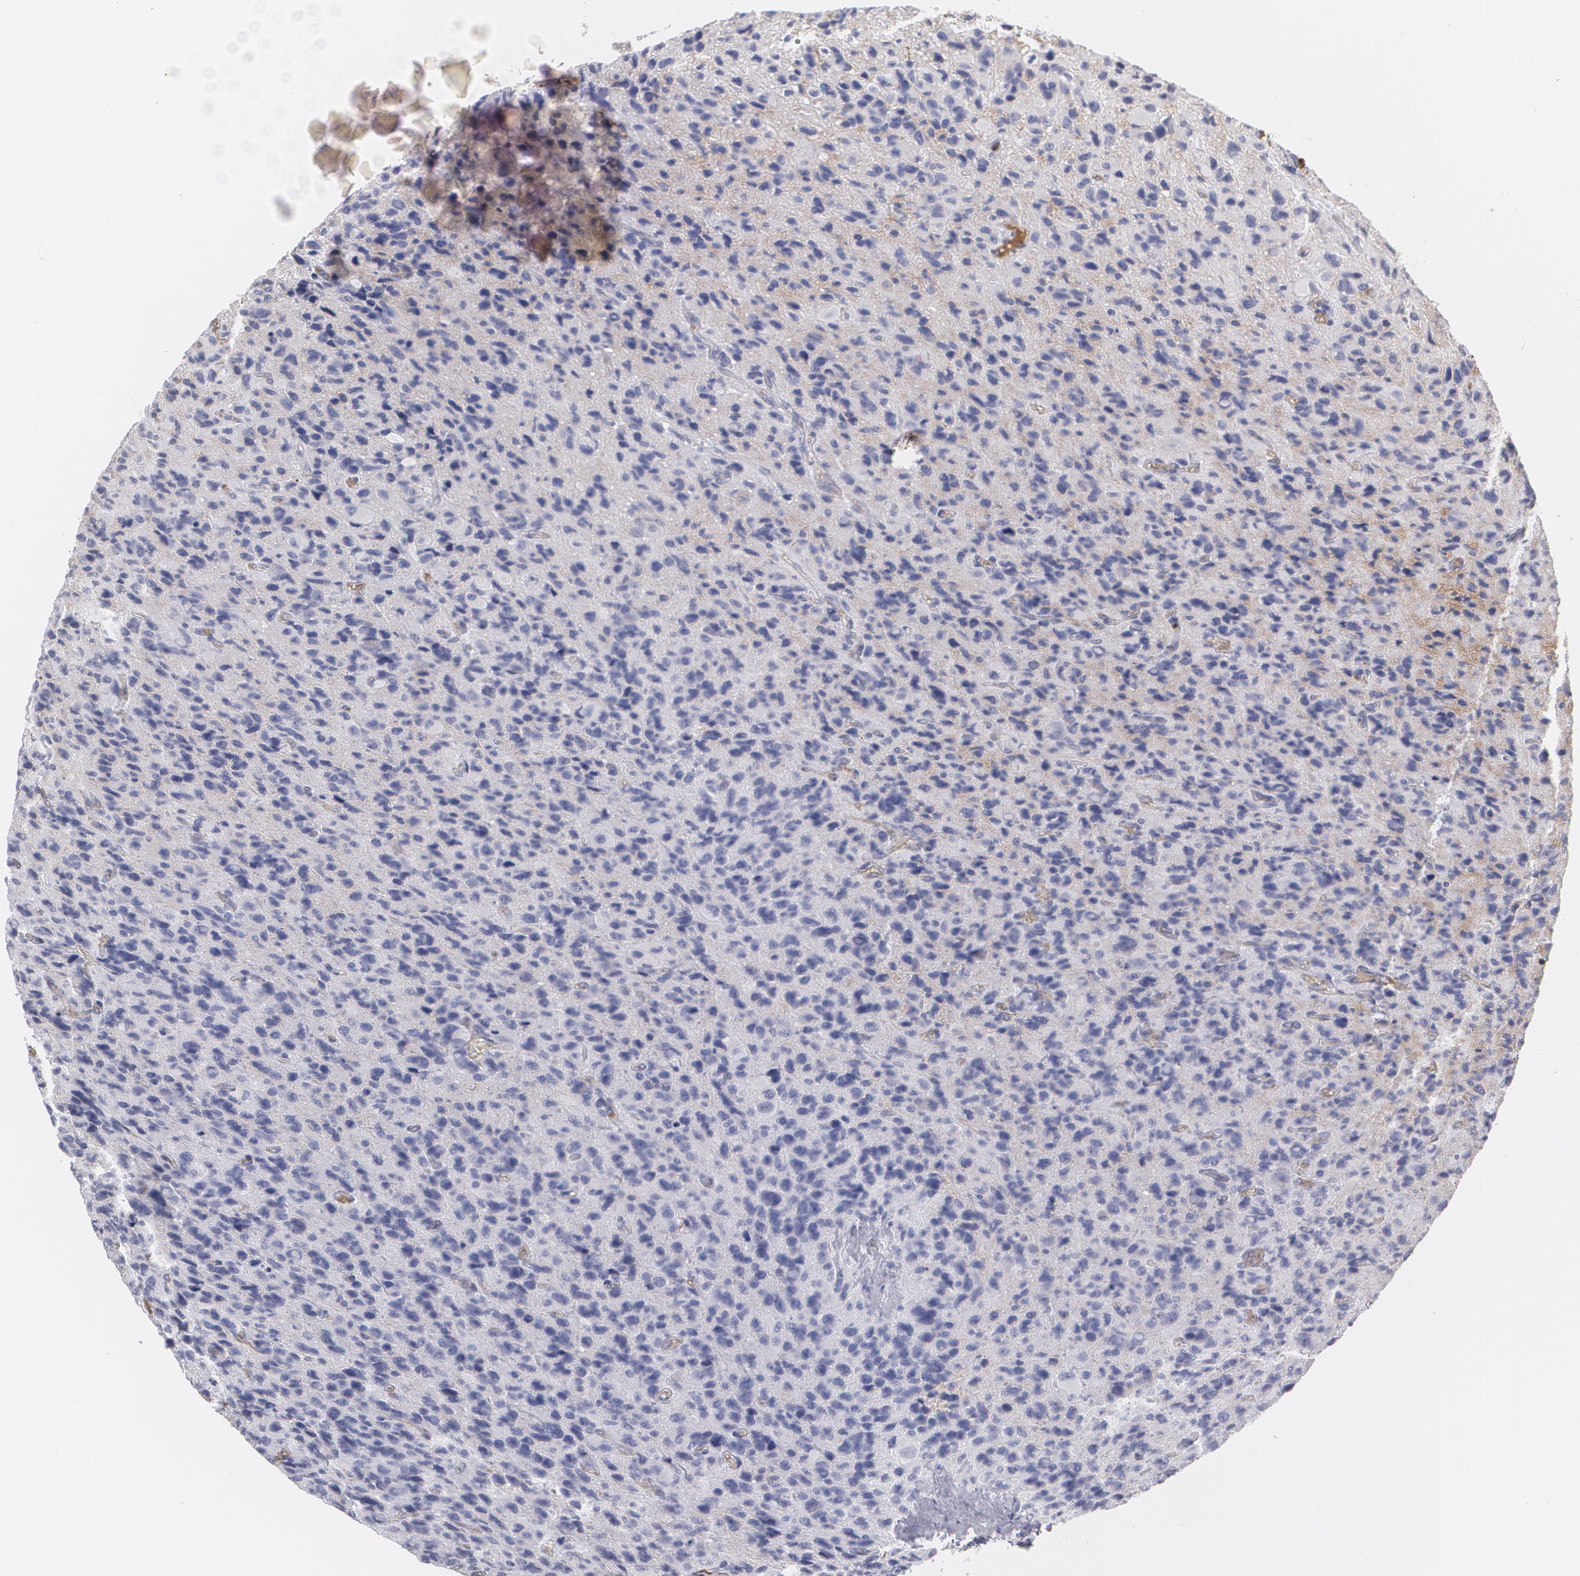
{"staining": {"intensity": "negative", "quantity": "none", "location": "none"}, "tissue": "glioma", "cell_type": "Tumor cells", "image_type": "cancer", "snomed": [{"axis": "morphology", "description": "Glioma, malignant, High grade"}, {"axis": "topography", "description": "Brain"}], "caption": "The micrograph exhibits no significant expression in tumor cells of malignant glioma (high-grade).", "gene": "SERPINA1", "patient": {"sex": "male", "age": 77}}